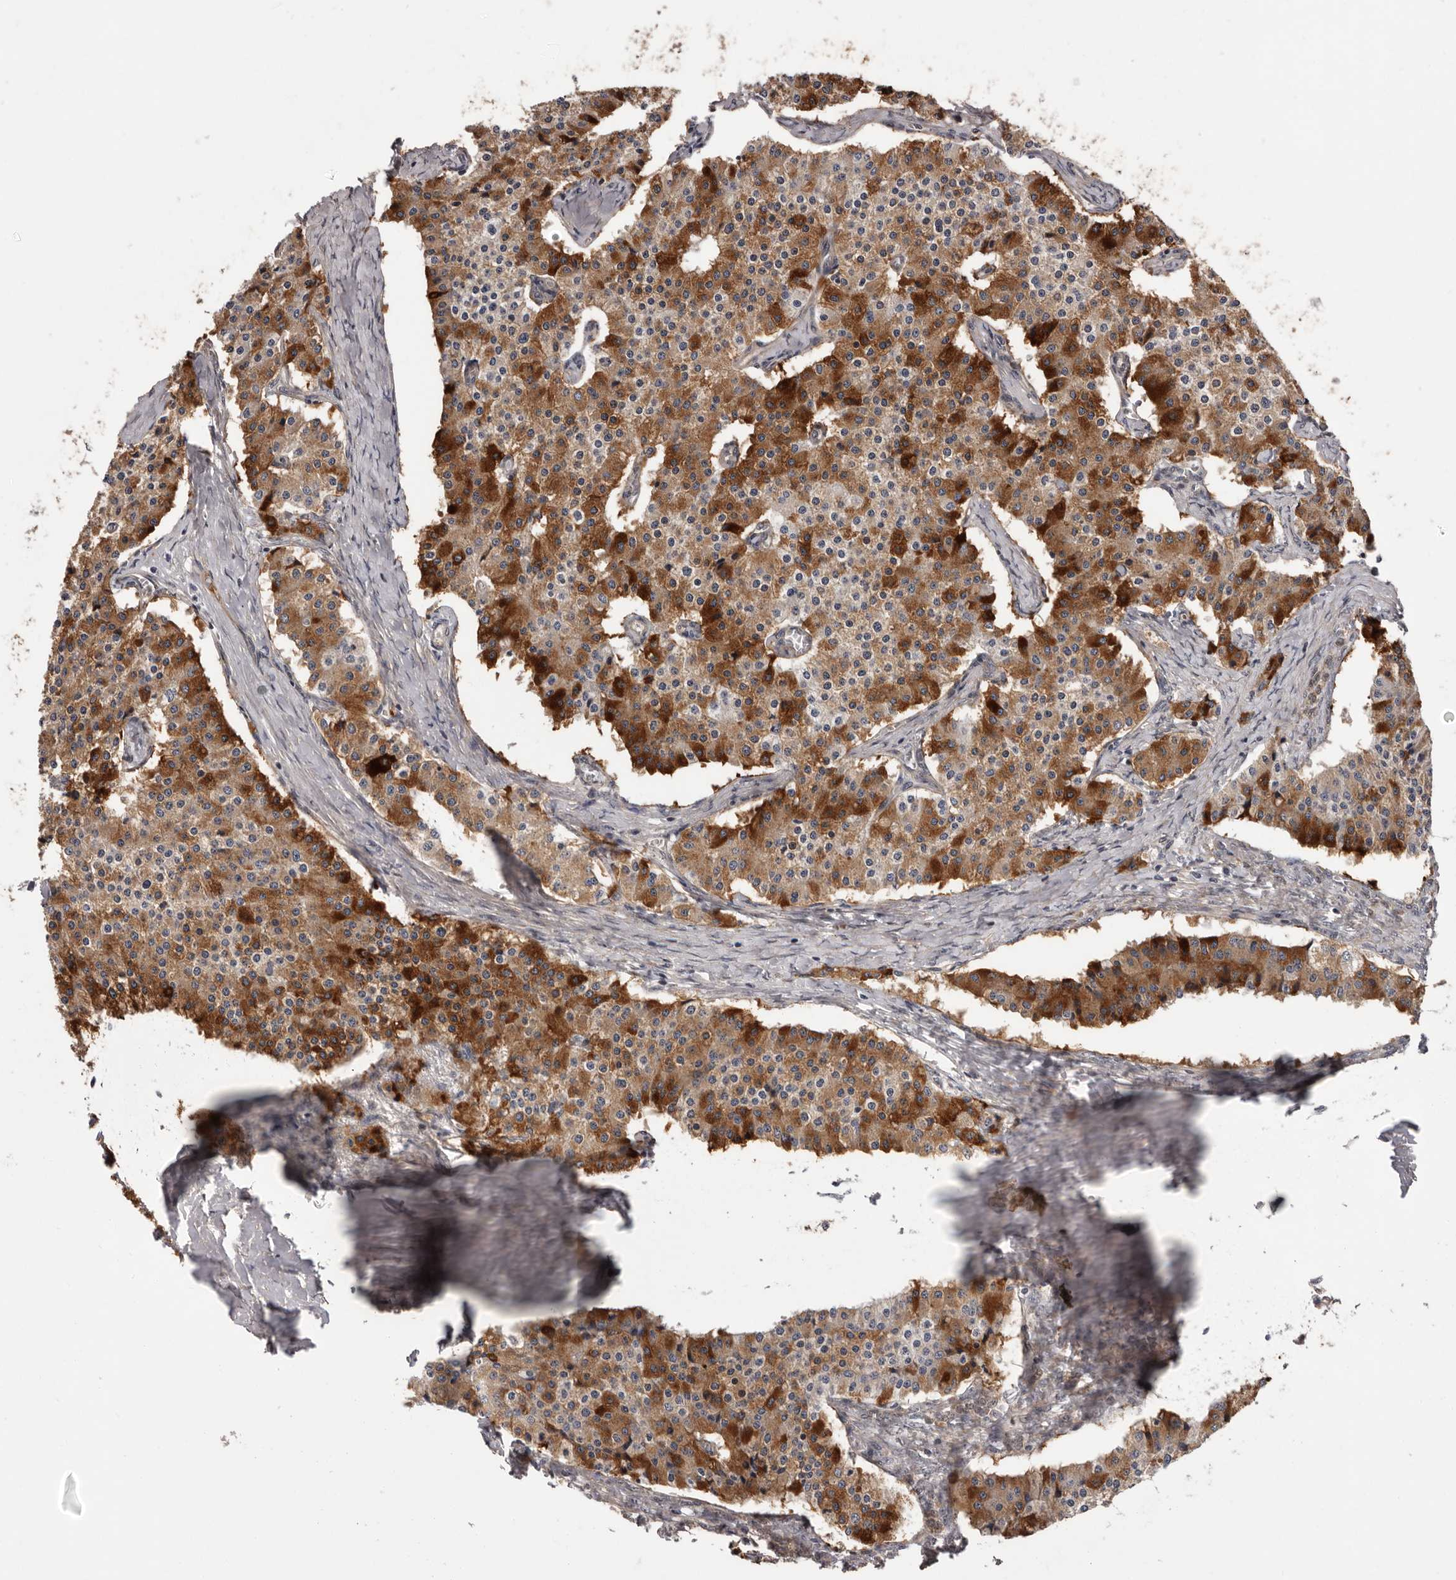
{"staining": {"intensity": "strong", "quantity": "25%-75%", "location": "cytoplasmic/membranous"}, "tissue": "carcinoid", "cell_type": "Tumor cells", "image_type": "cancer", "snomed": [{"axis": "morphology", "description": "Carcinoid, malignant, NOS"}, {"axis": "topography", "description": "Colon"}], "caption": "This image exhibits immunohistochemistry (IHC) staining of human carcinoid, with high strong cytoplasmic/membranous positivity in approximately 25%-75% of tumor cells.", "gene": "PRKD1", "patient": {"sex": "female", "age": 52}}